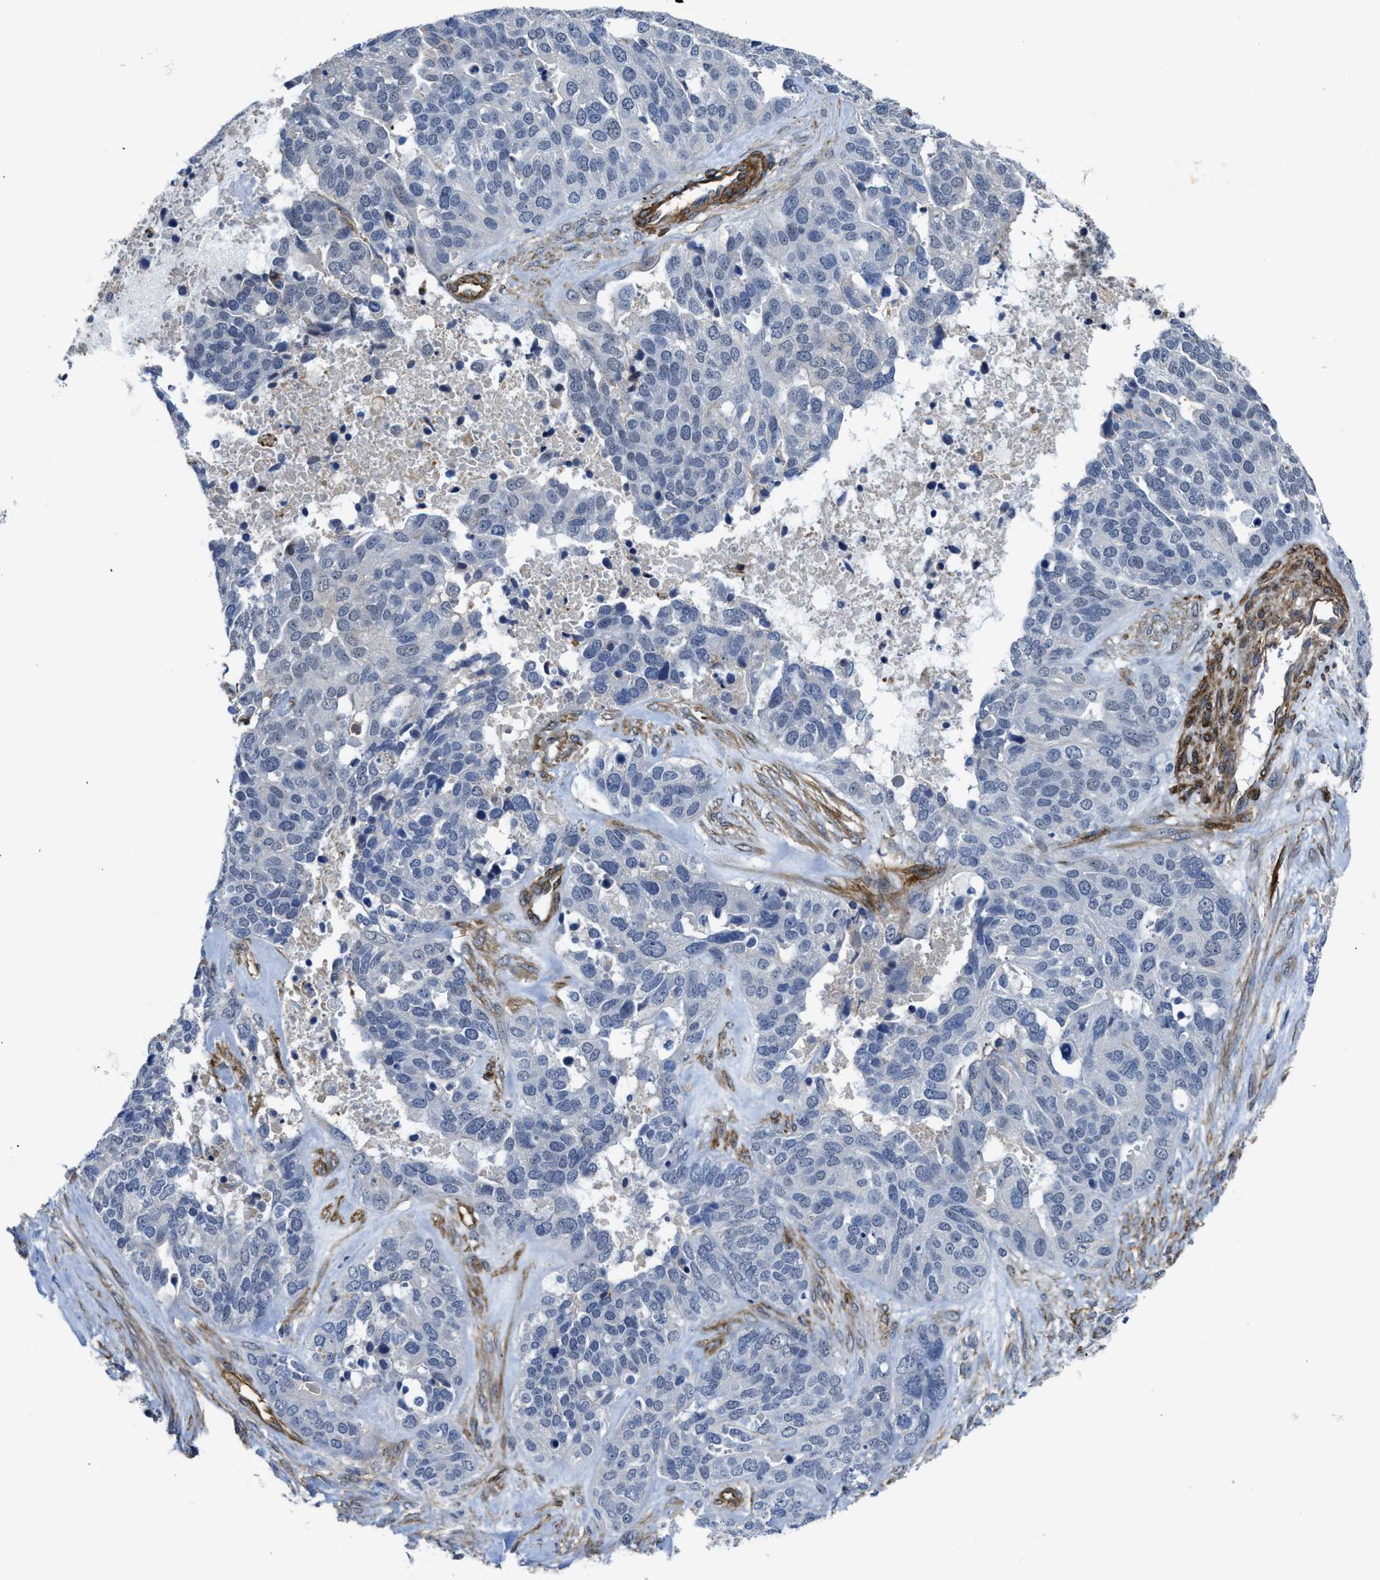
{"staining": {"intensity": "negative", "quantity": "none", "location": "none"}, "tissue": "ovarian cancer", "cell_type": "Tumor cells", "image_type": "cancer", "snomed": [{"axis": "morphology", "description": "Cystadenocarcinoma, serous, NOS"}, {"axis": "topography", "description": "Ovary"}], "caption": "An image of ovarian serous cystadenocarcinoma stained for a protein exhibits no brown staining in tumor cells.", "gene": "NAB1", "patient": {"sex": "female", "age": 44}}